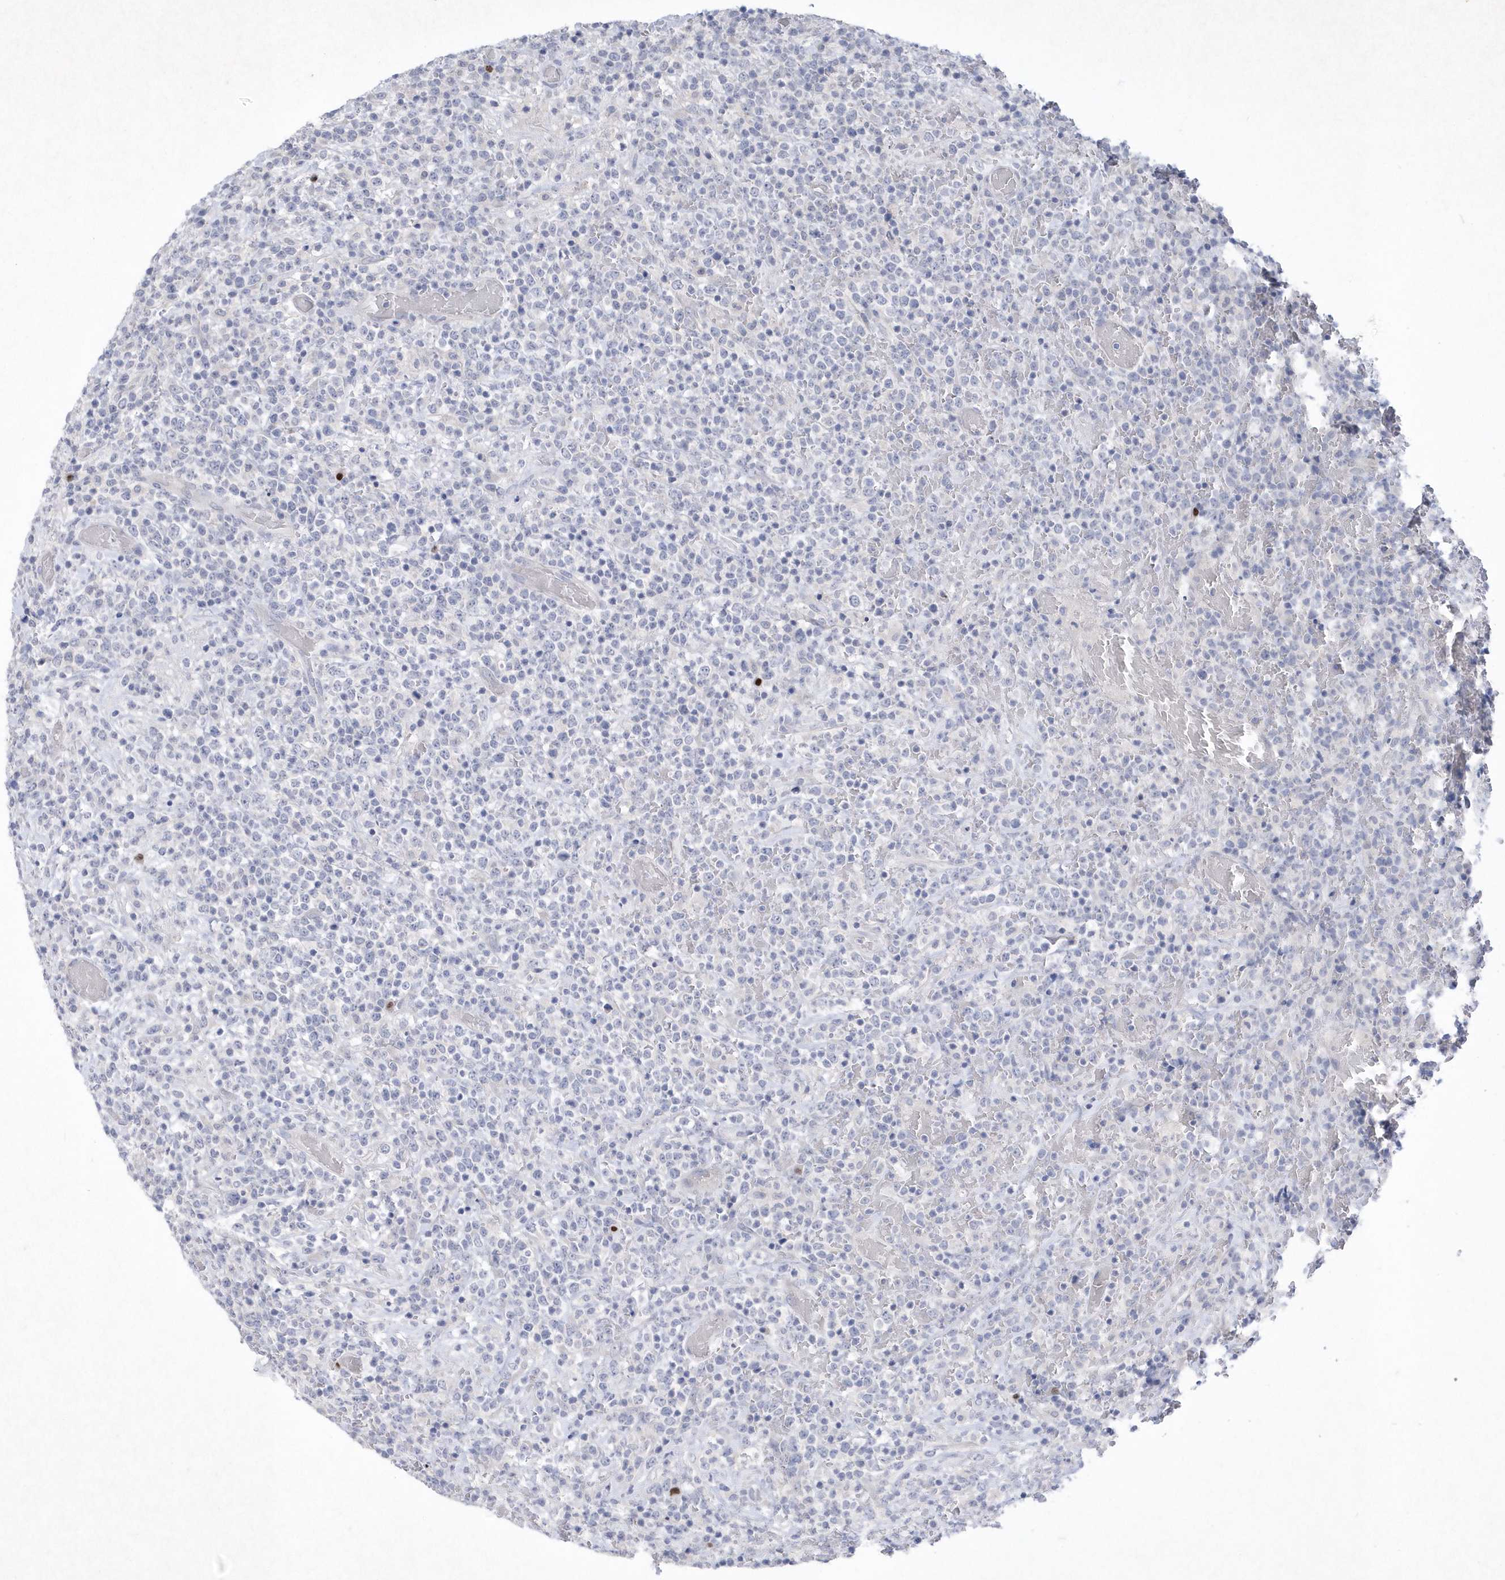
{"staining": {"intensity": "negative", "quantity": "none", "location": "none"}, "tissue": "lymphoma", "cell_type": "Tumor cells", "image_type": "cancer", "snomed": [{"axis": "morphology", "description": "Malignant lymphoma, non-Hodgkin's type, High grade"}, {"axis": "topography", "description": "Colon"}], "caption": "Immunohistochemical staining of malignant lymphoma, non-Hodgkin's type (high-grade) displays no significant staining in tumor cells.", "gene": "BHLHA15", "patient": {"sex": "female", "age": 53}}